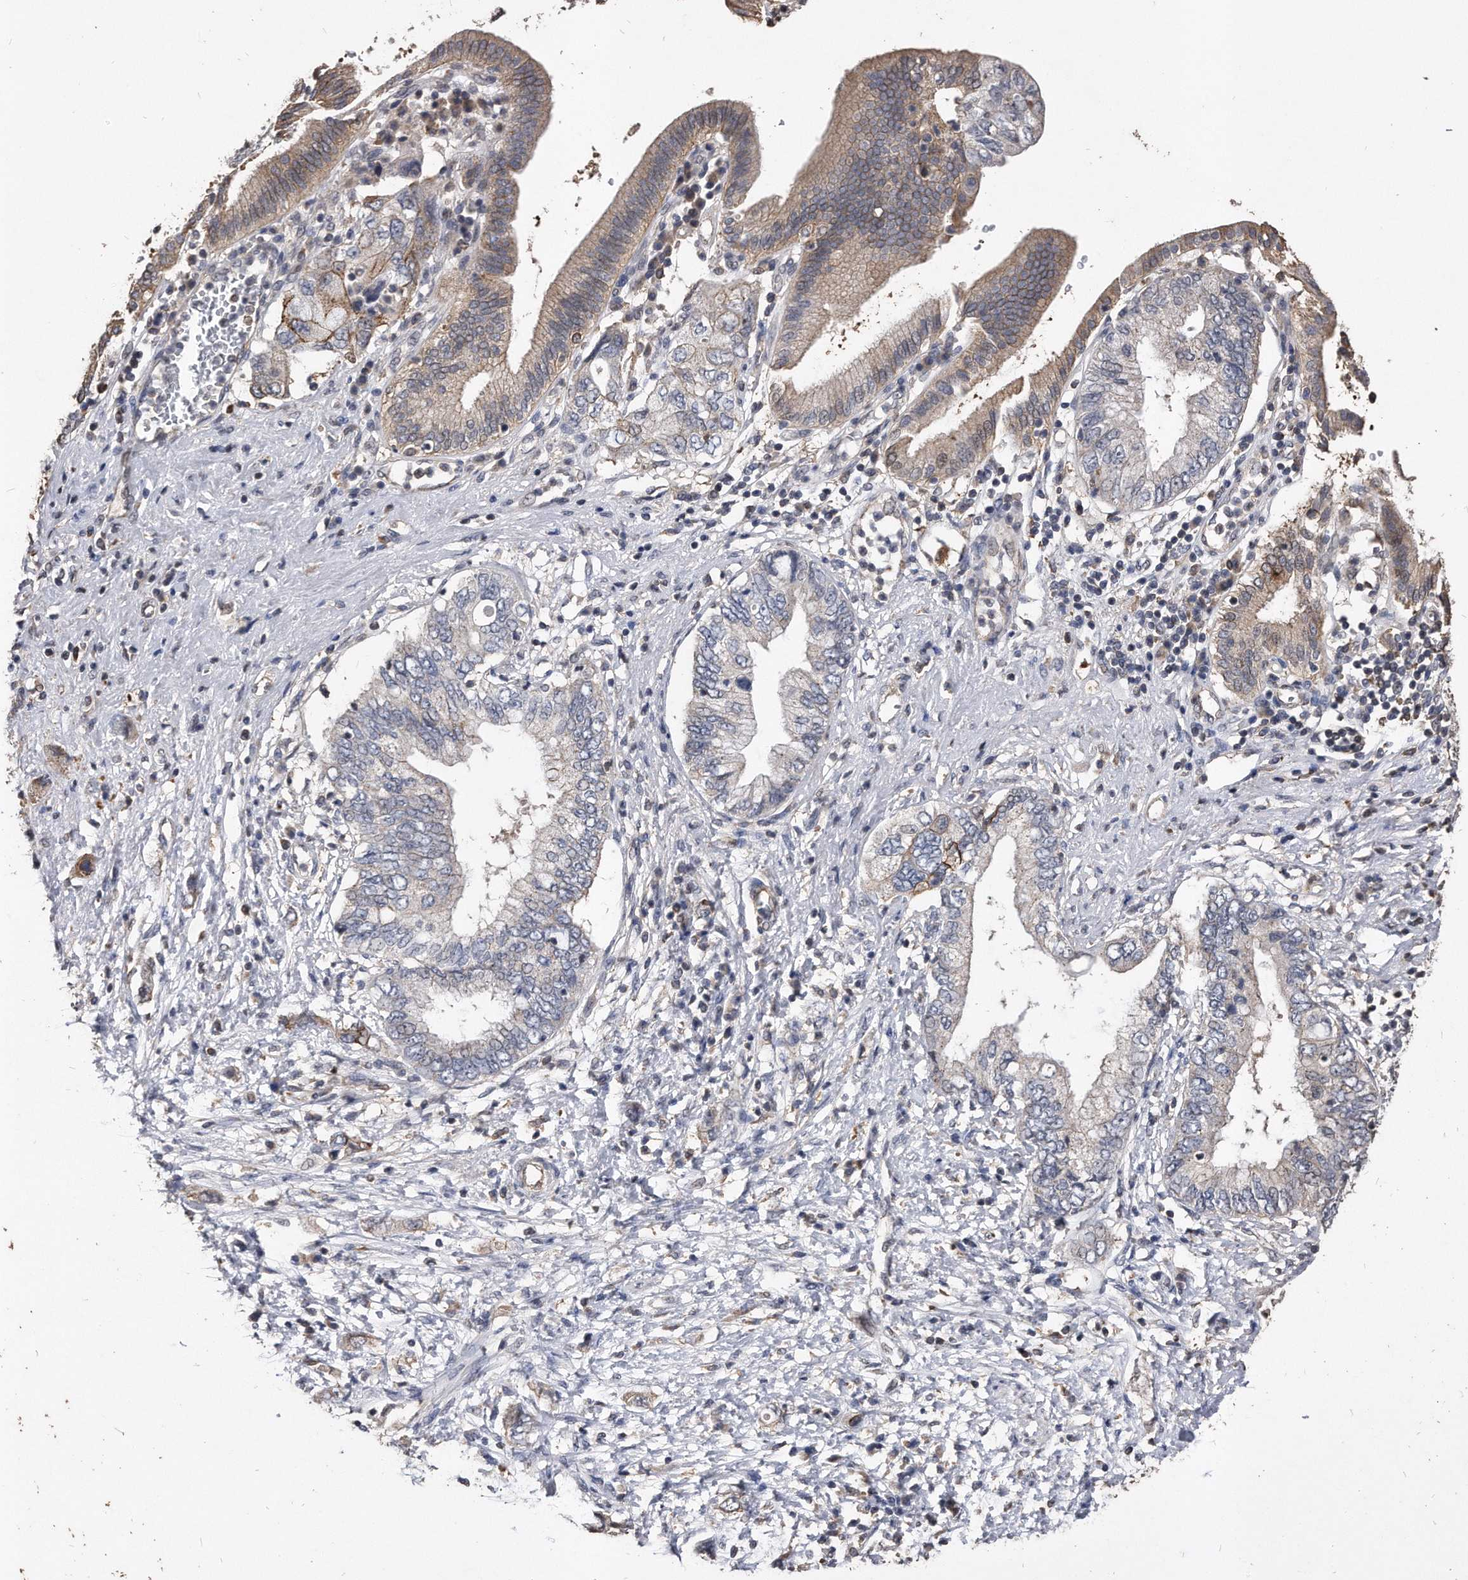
{"staining": {"intensity": "weak", "quantity": "25%-75%", "location": "cytoplasmic/membranous"}, "tissue": "pancreatic cancer", "cell_type": "Tumor cells", "image_type": "cancer", "snomed": [{"axis": "morphology", "description": "Adenocarcinoma, NOS"}, {"axis": "topography", "description": "Pancreas"}], "caption": "A brown stain shows weak cytoplasmic/membranous expression of a protein in pancreatic cancer tumor cells. Nuclei are stained in blue.", "gene": "IL20RA", "patient": {"sex": "female", "age": 73}}